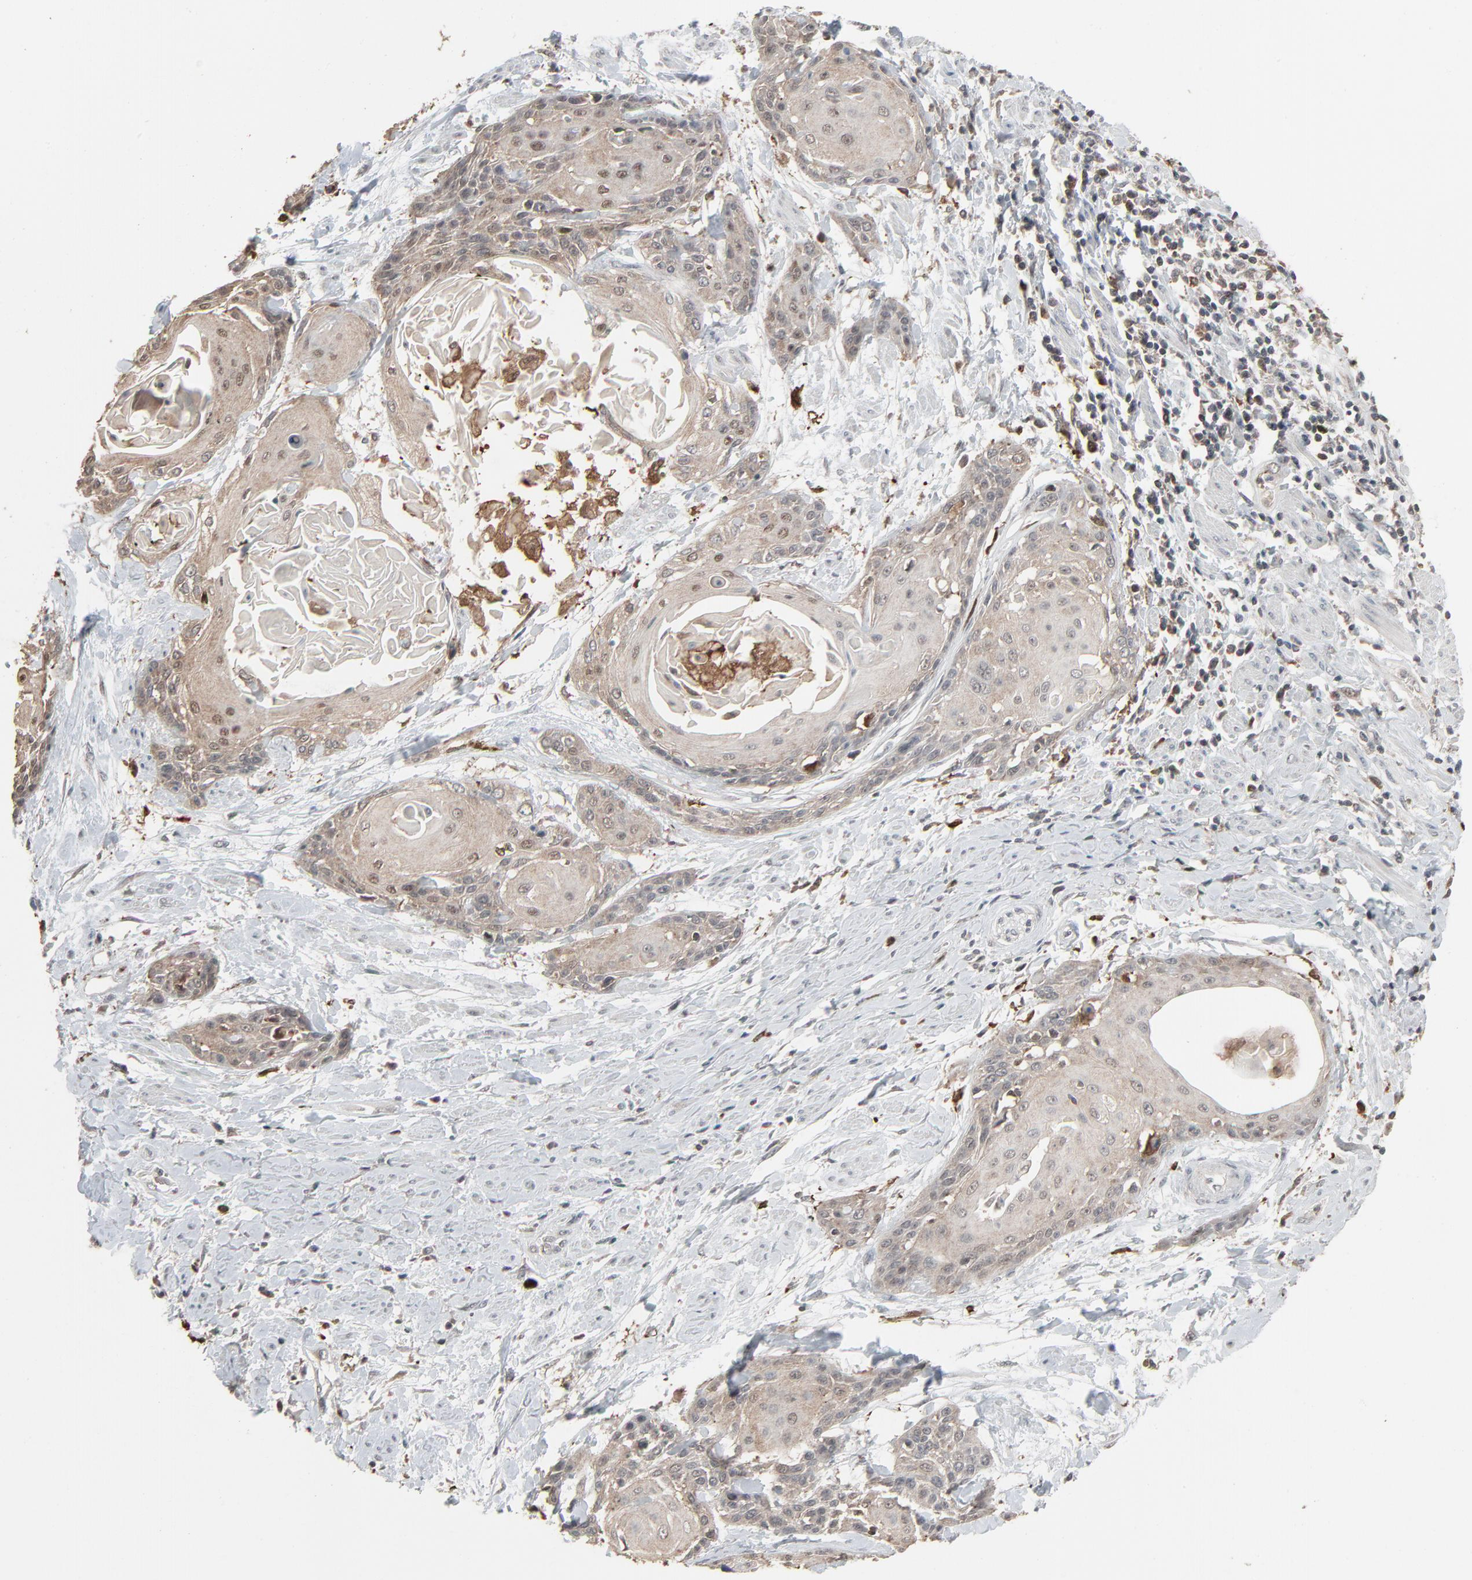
{"staining": {"intensity": "weak", "quantity": ">75%", "location": "cytoplasmic/membranous"}, "tissue": "cervical cancer", "cell_type": "Tumor cells", "image_type": "cancer", "snomed": [{"axis": "morphology", "description": "Squamous cell carcinoma, NOS"}, {"axis": "topography", "description": "Cervix"}], "caption": "A histopathology image of human cervical cancer stained for a protein exhibits weak cytoplasmic/membranous brown staining in tumor cells. The protein is shown in brown color, while the nuclei are stained blue.", "gene": "DOCK8", "patient": {"sex": "female", "age": 57}}